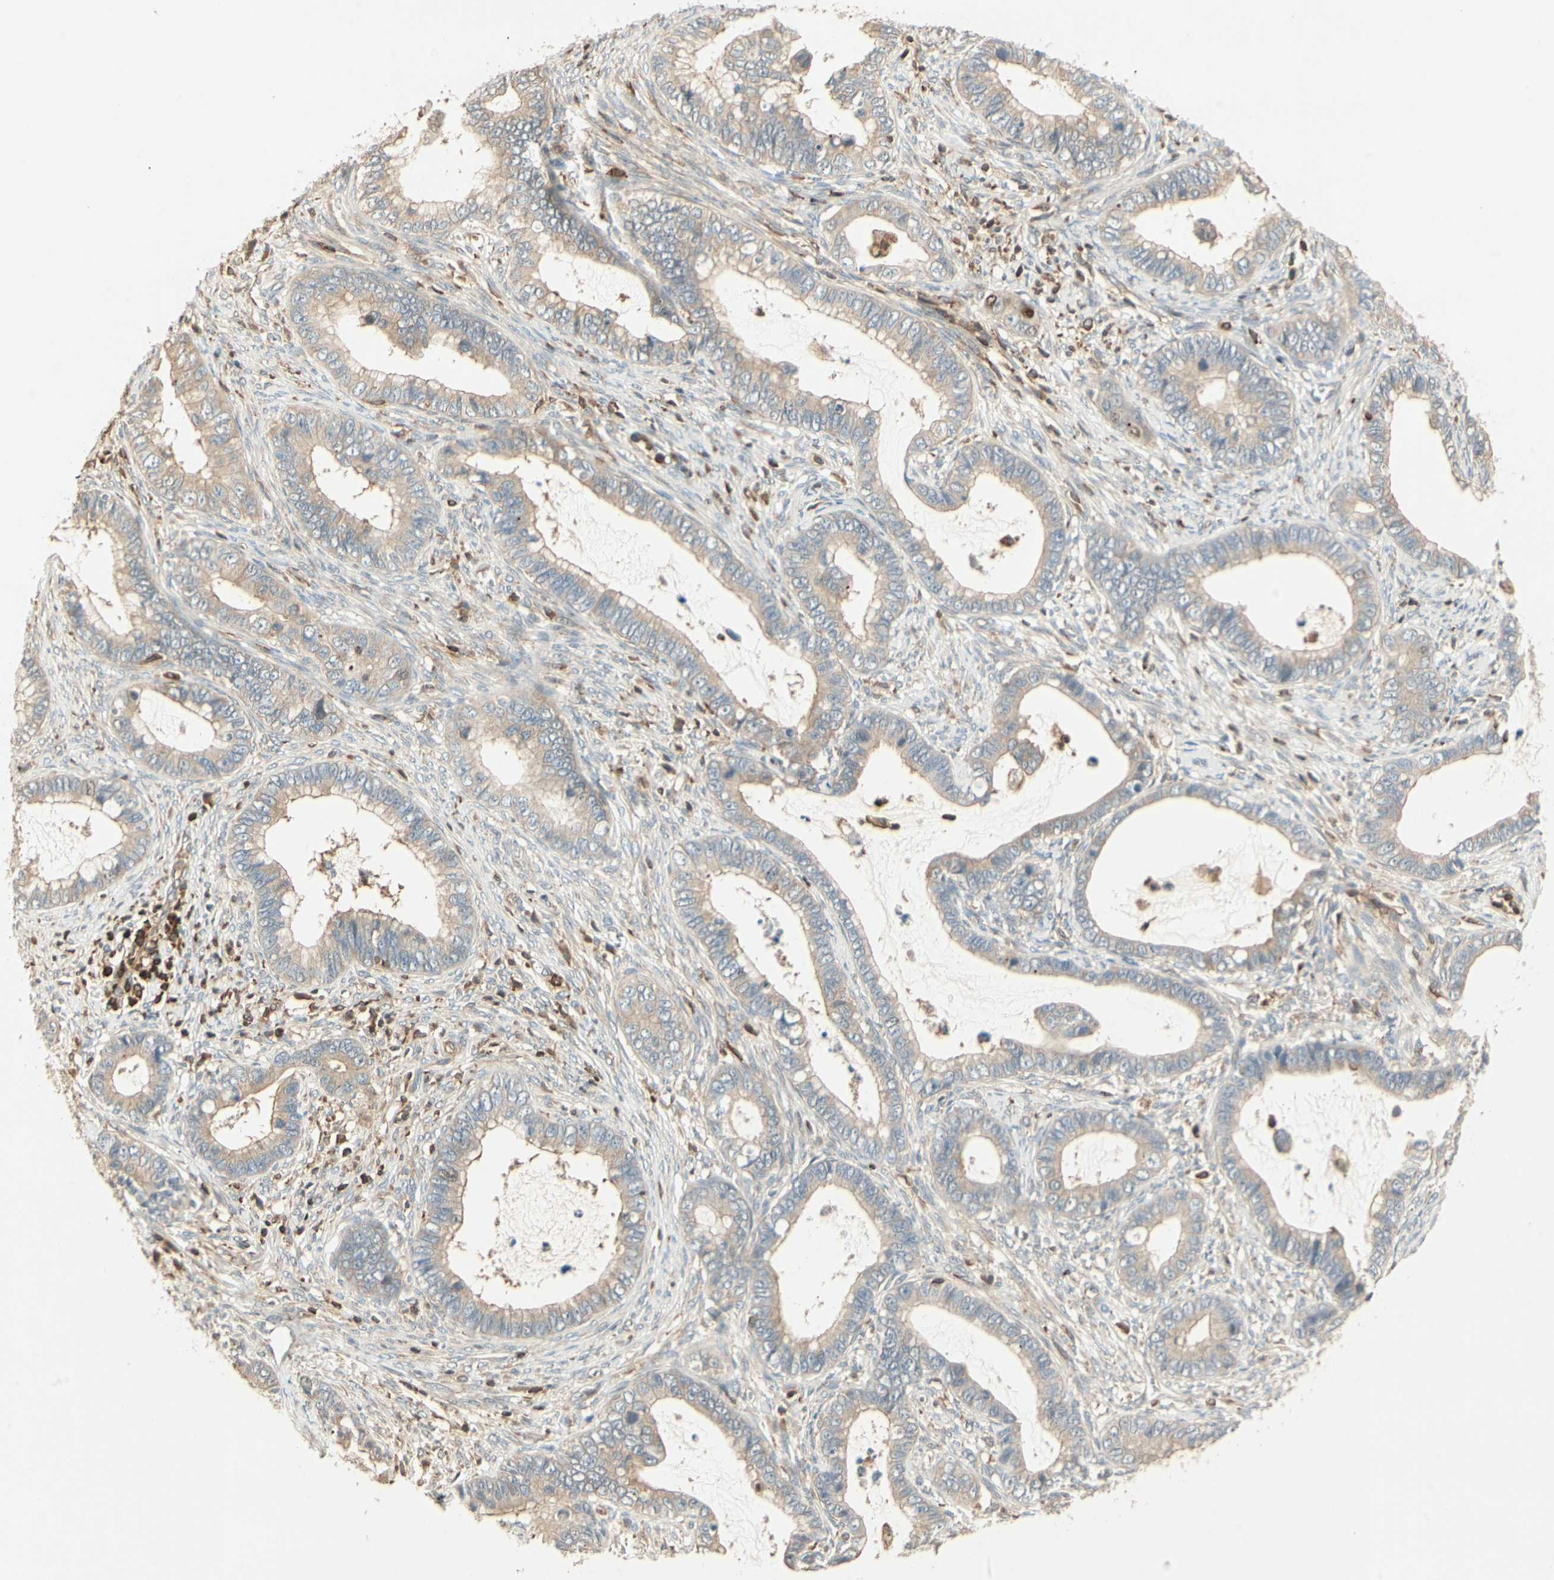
{"staining": {"intensity": "weak", "quantity": ">75%", "location": "cytoplasmic/membranous"}, "tissue": "cervical cancer", "cell_type": "Tumor cells", "image_type": "cancer", "snomed": [{"axis": "morphology", "description": "Adenocarcinoma, NOS"}, {"axis": "topography", "description": "Cervix"}], "caption": "Immunohistochemical staining of cervical cancer (adenocarcinoma) exhibits weak cytoplasmic/membranous protein expression in approximately >75% of tumor cells.", "gene": "CRLF3", "patient": {"sex": "female", "age": 44}}